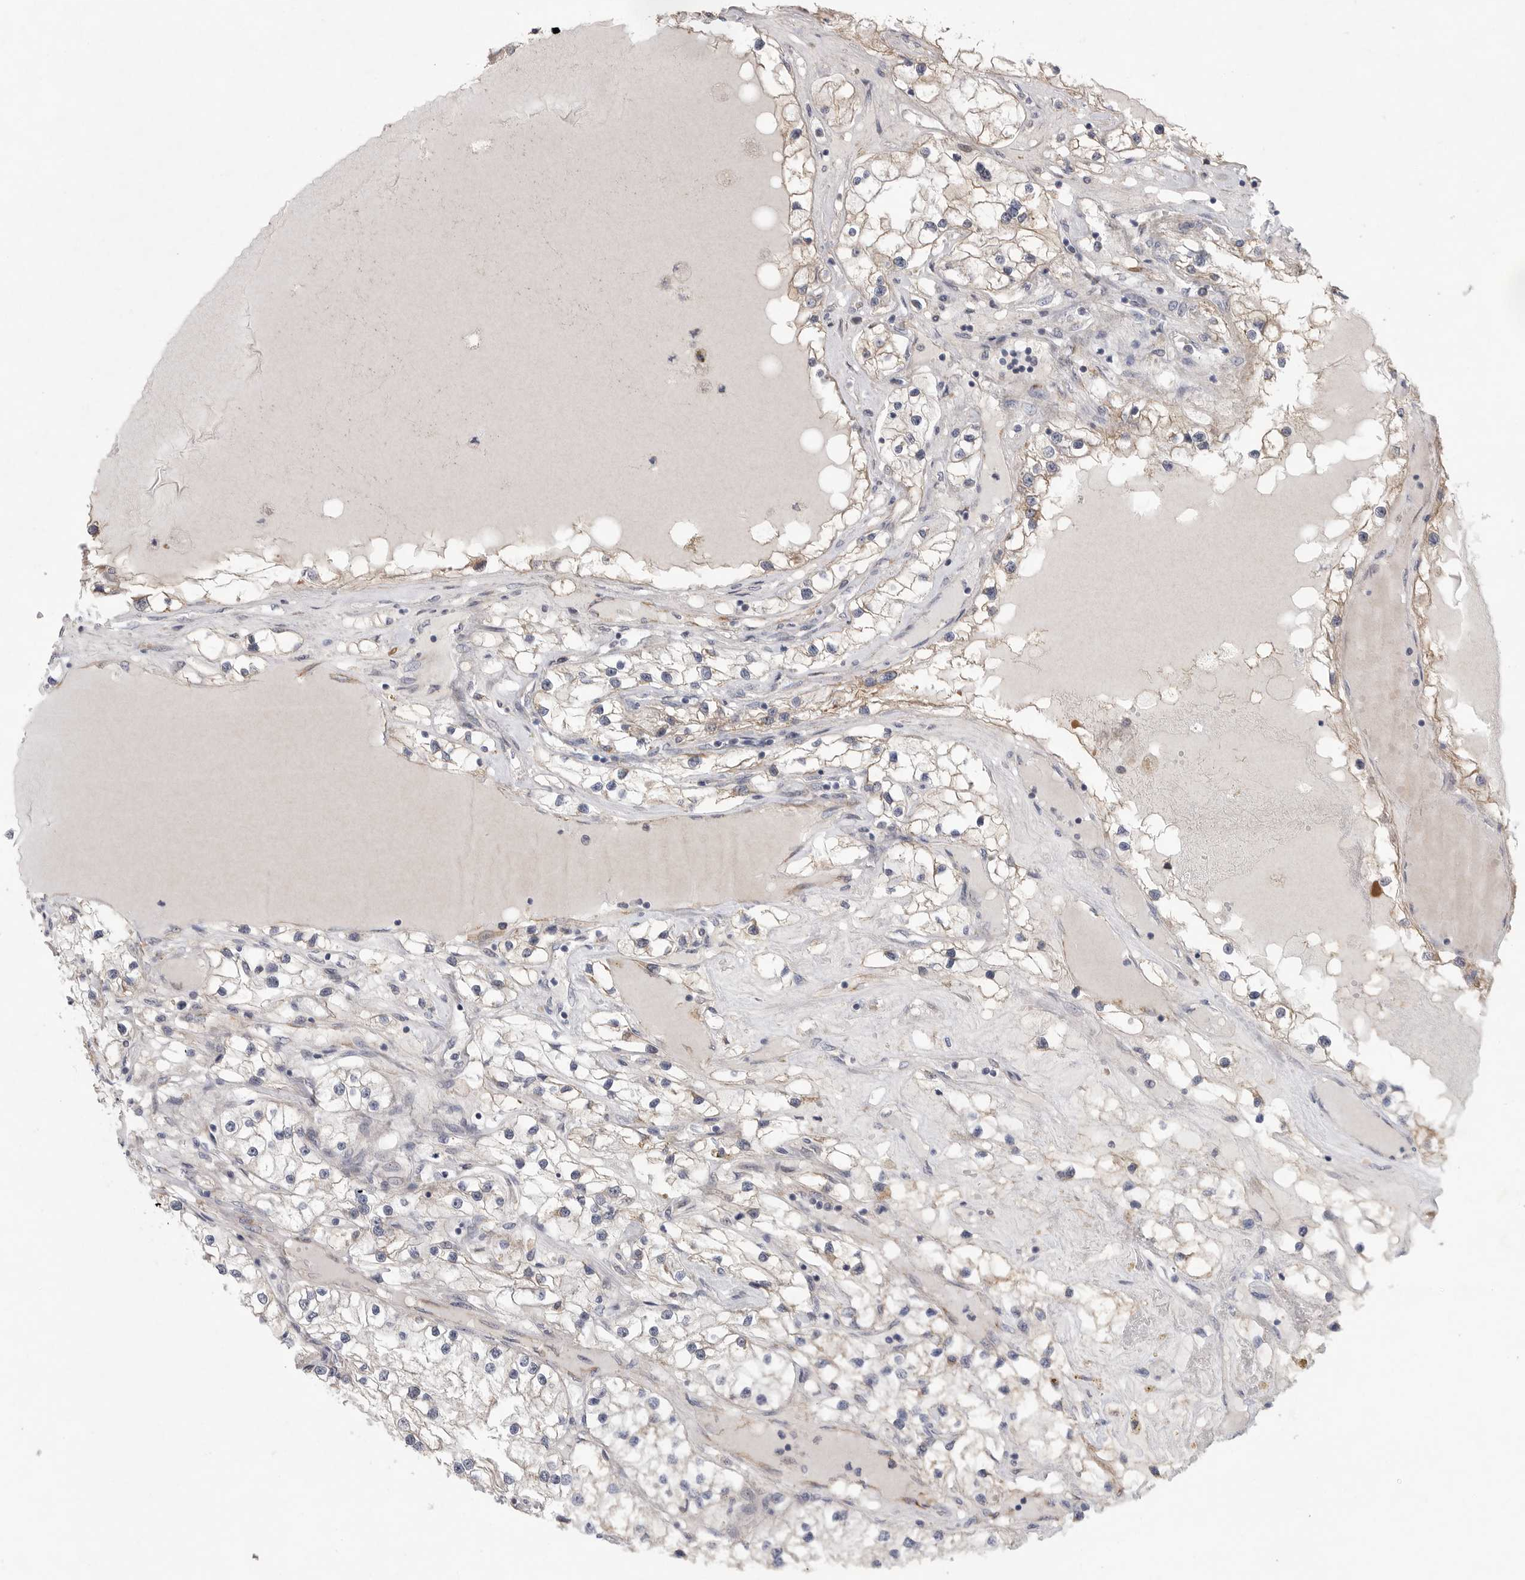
{"staining": {"intensity": "weak", "quantity": "<25%", "location": "cytoplasmic/membranous"}, "tissue": "renal cancer", "cell_type": "Tumor cells", "image_type": "cancer", "snomed": [{"axis": "morphology", "description": "Adenocarcinoma, NOS"}, {"axis": "topography", "description": "Kidney"}], "caption": "DAB (3,3'-diaminobenzidine) immunohistochemical staining of human renal cancer (adenocarcinoma) displays no significant staining in tumor cells.", "gene": "FBXO43", "patient": {"sex": "male", "age": 68}}